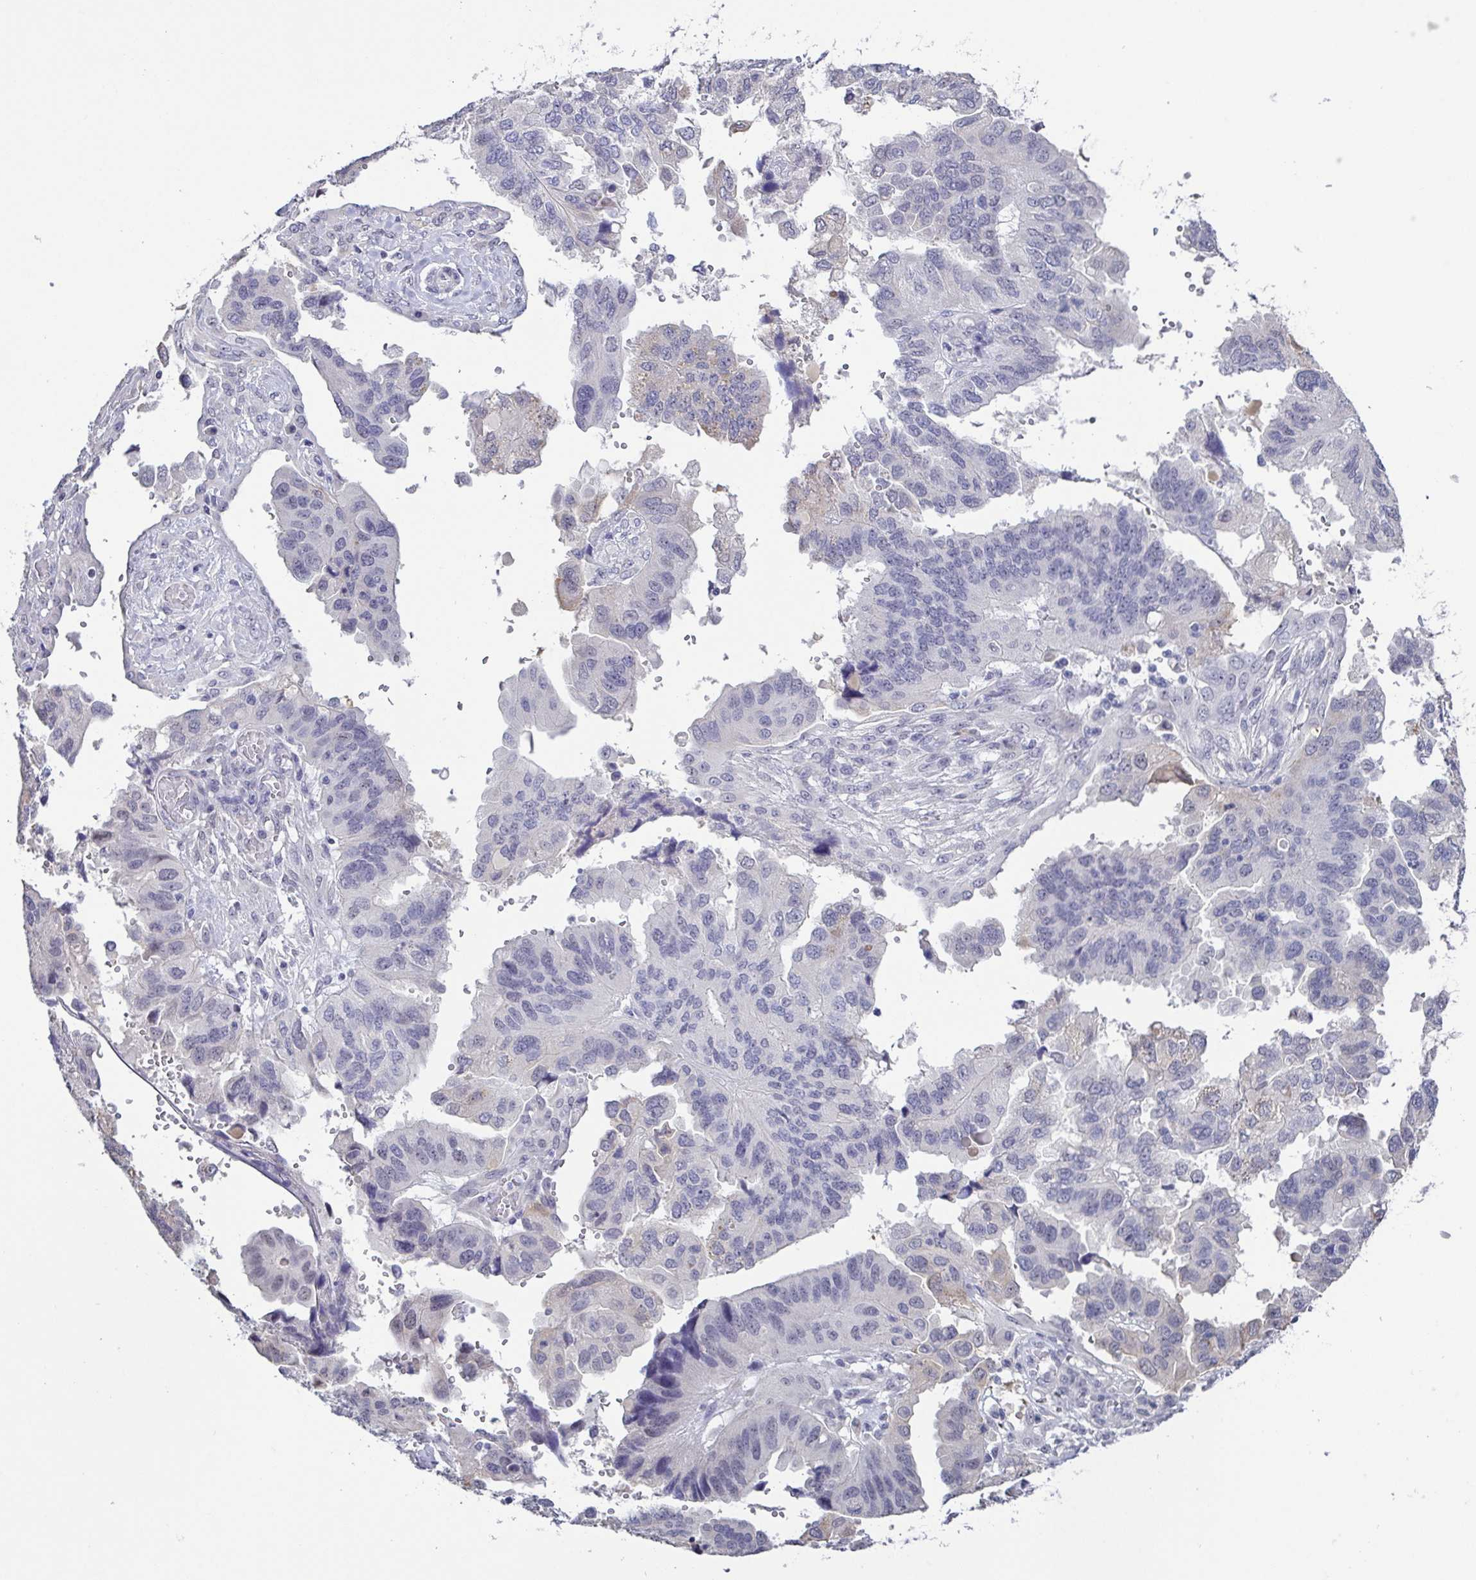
{"staining": {"intensity": "negative", "quantity": "none", "location": "none"}, "tissue": "ovarian cancer", "cell_type": "Tumor cells", "image_type": "cancer", "snomed": [{"axis": "morphology", "description": "Cystadenocarcinoma, serous, NOS"}, {"axis": "topography", "description": "Ovary"}], "caption": "High power microscopy image of an IHC photomicrograph of ovarian serous cystadenocarcinoma, revealing no significant staining in tumor cells.", "gene": "NEFH", "patient": {"sex": "female", "age": 79}}